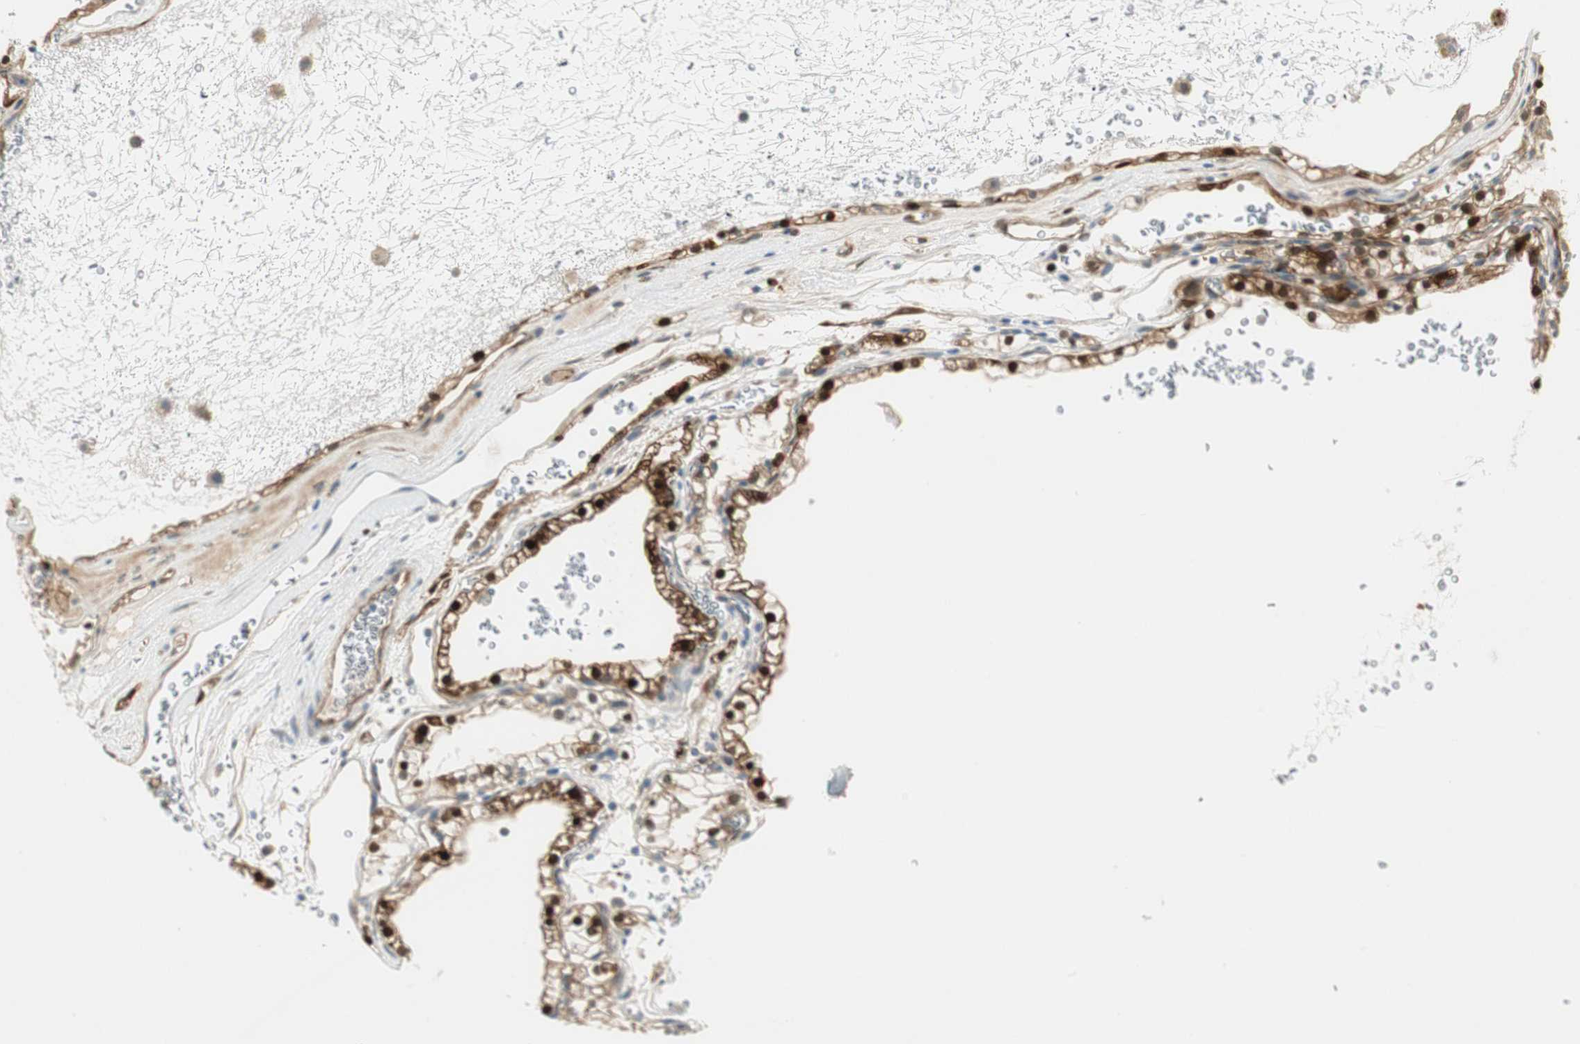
{"staining": {"intensity": "strong", "quantity": ">75%", "location": "cytoplasmic/membranous,nuclear"}, "tissue": "renal cancer", "cell_type": "Tumor cells", "image_type": "cancer", "snomed": [{"axis": "morphology", "description": "Adenocarcinoma, NOS"}, {"axis": "topography", "description": "Kidney"}], "caption": "IHC of renal cancer (adenocarcinoma) reveals high levels of strong cytoplasmic/membranous and nuclear positivity in approximately >75% of tumor cells.", "gene": "STON1-GTF2A1L", "patient": {"sex": "female", "age": 41}}